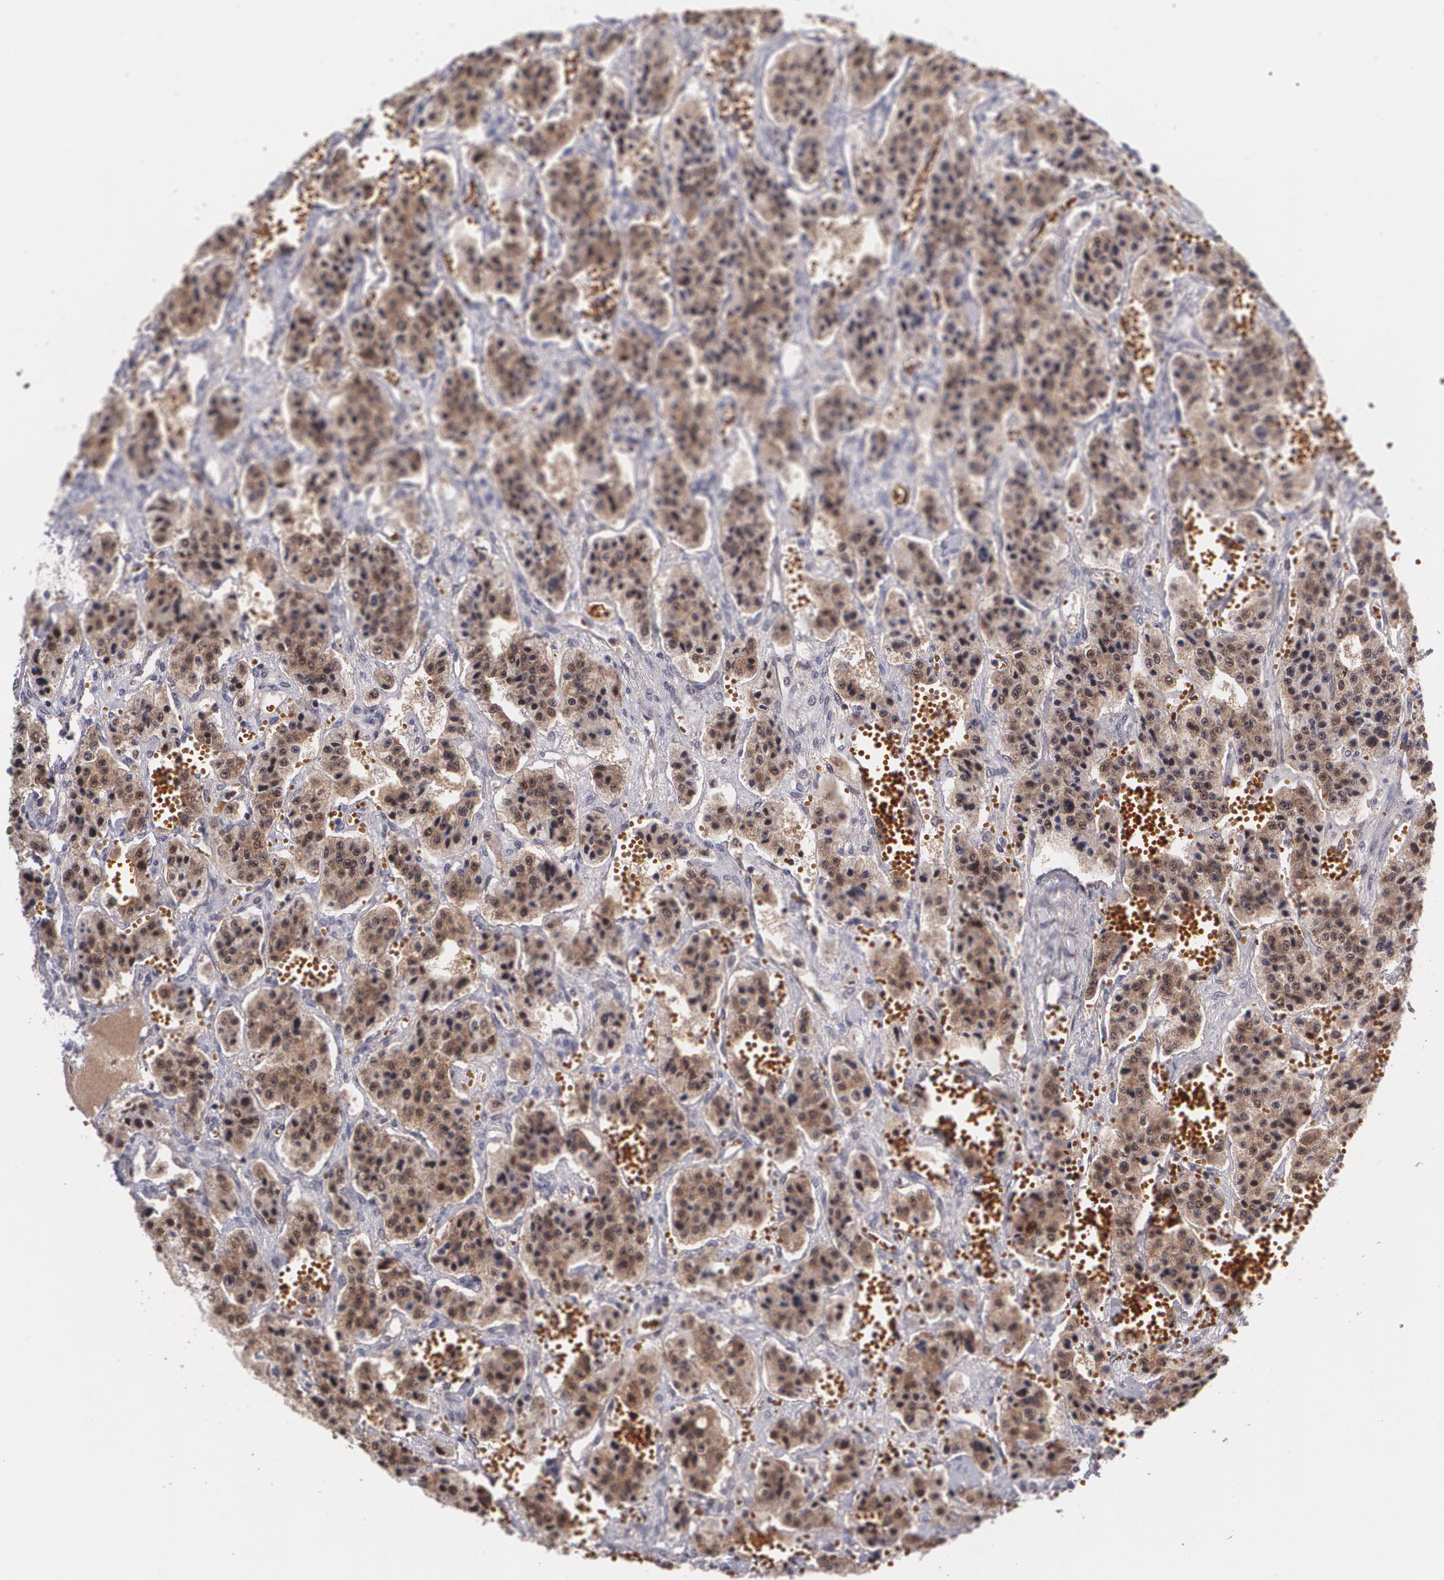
{"staining": {"intensity": "moderate", "quantity": ">75%", "location": "cytoplasmic/membranous,nuclear"}, "tissue": "carcinoid", "cell_type": "Tumor cells", "image_type": "cancer", "snomed": [{"axis": "morphology", "description": "Carcinoid, malignant, NOS"}, {"axis": "topography", "description": "Small intestine"}], "caption": "About >75% of tumor cells in human carcinoid (malignant) show moderate cytoplasmic/membranous and nuclear protein staining as visualized by brown immunohistochemical staining.", "gene": "CUL2", "patient": {"sex": "male", "age": 52}}